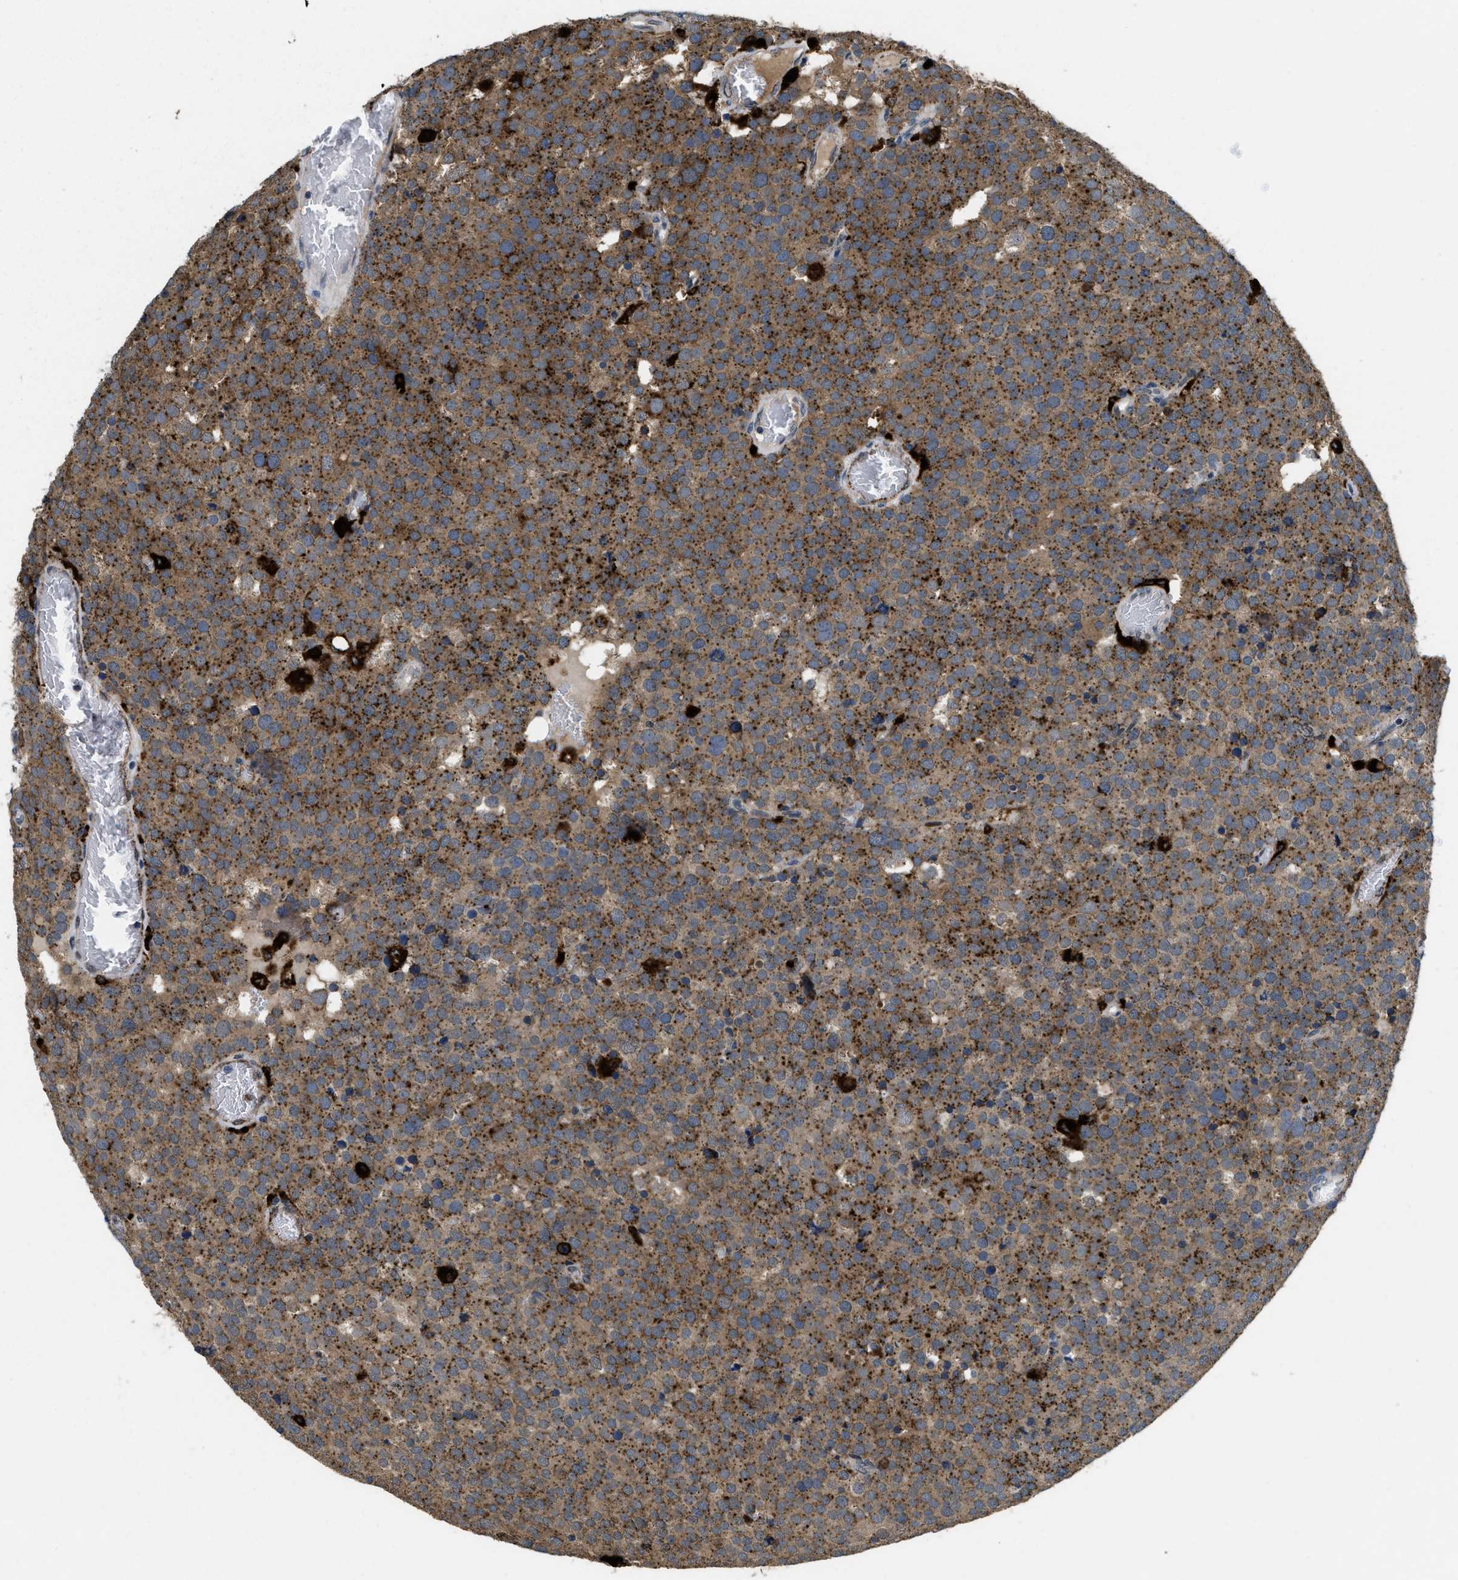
{"staining": {"intensity": "moderate", "quantity": ">75%", "location": "cytoplasmic/membranous"}, "tissue": "testis cancer", "cell_type": "Tumor cells", "image_type": "cancer", "snomed": [{"axis": "morphology", "description": "Normal tissue, NOS"}, {"axis": "morphology", "description": "Seminoma, NOS"}, {"axis": "topography", "description": "Testis"}], "caption": "Testis cancer was stained to show a protein in brown. There is medium levels of moderate cytoplasmic/membranous staining in about >75% of tumor cells. Nuclei are stained in blue.", "gene": "BMPR2", "patient": {"sex": "male", "age": 71}}